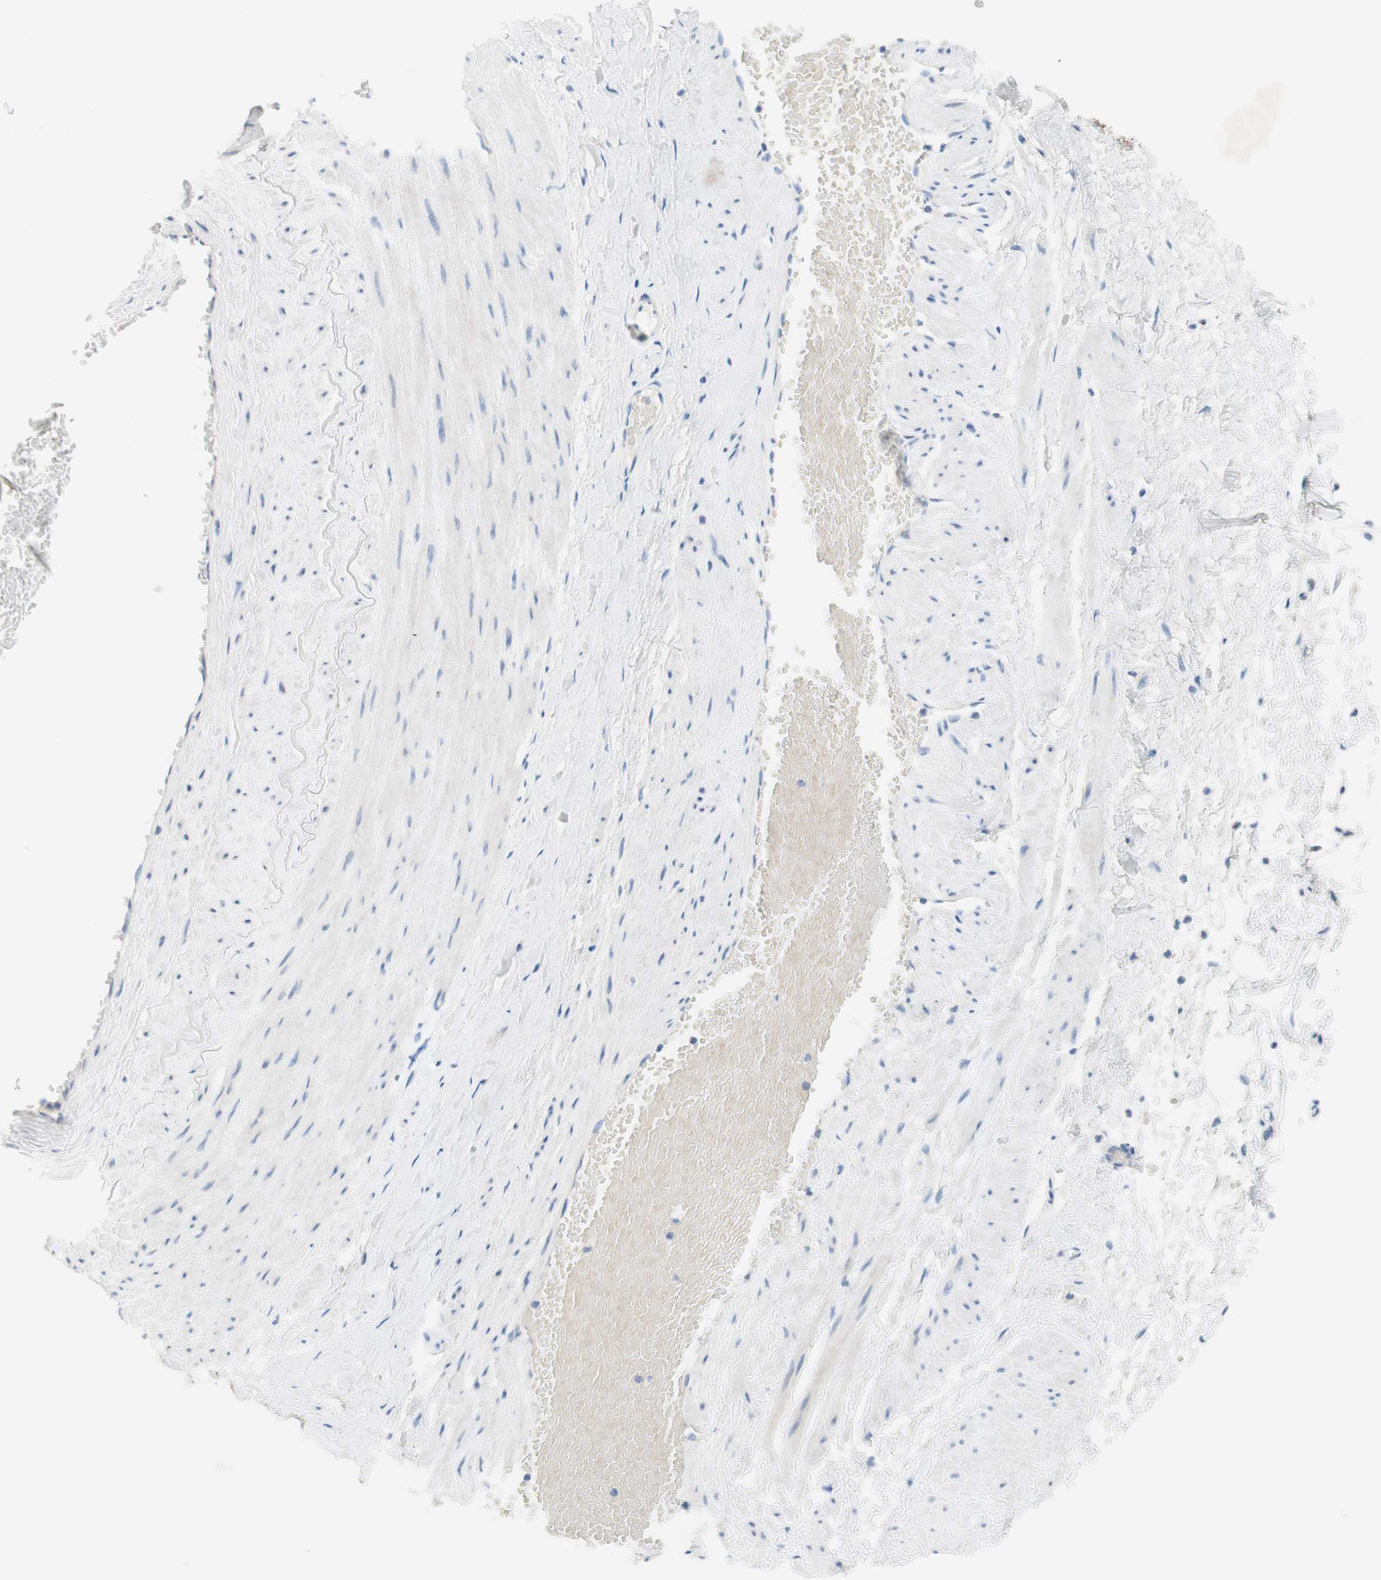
{"staining": {"intensity": "negative", "quantity": "none", "location": "none"}, "tissue": "adipose tissue", "cell_type": "Adipocytes", "image_type": "normal", "snomed": [{"axis": "morphology", "description": "Normal tissue, NOS"}, {"axis": "topography", "description": "Soft tissue"}, {"axis": "topography", "description": "Vascular tissue"}], "caption": "Immunohistochemistry histopathology image of unremarkable adipose tissue: human adipose tissue stained with DAB exhibits no significant protein positivity in adipocytes. Brightfield microscopy of immunohistochemistry stained with DAB (brown) and hematoxylin (blue), captured at high magnification.", "gene": "POLR2J3", "patient": {"sex": "female", "age": 35}}